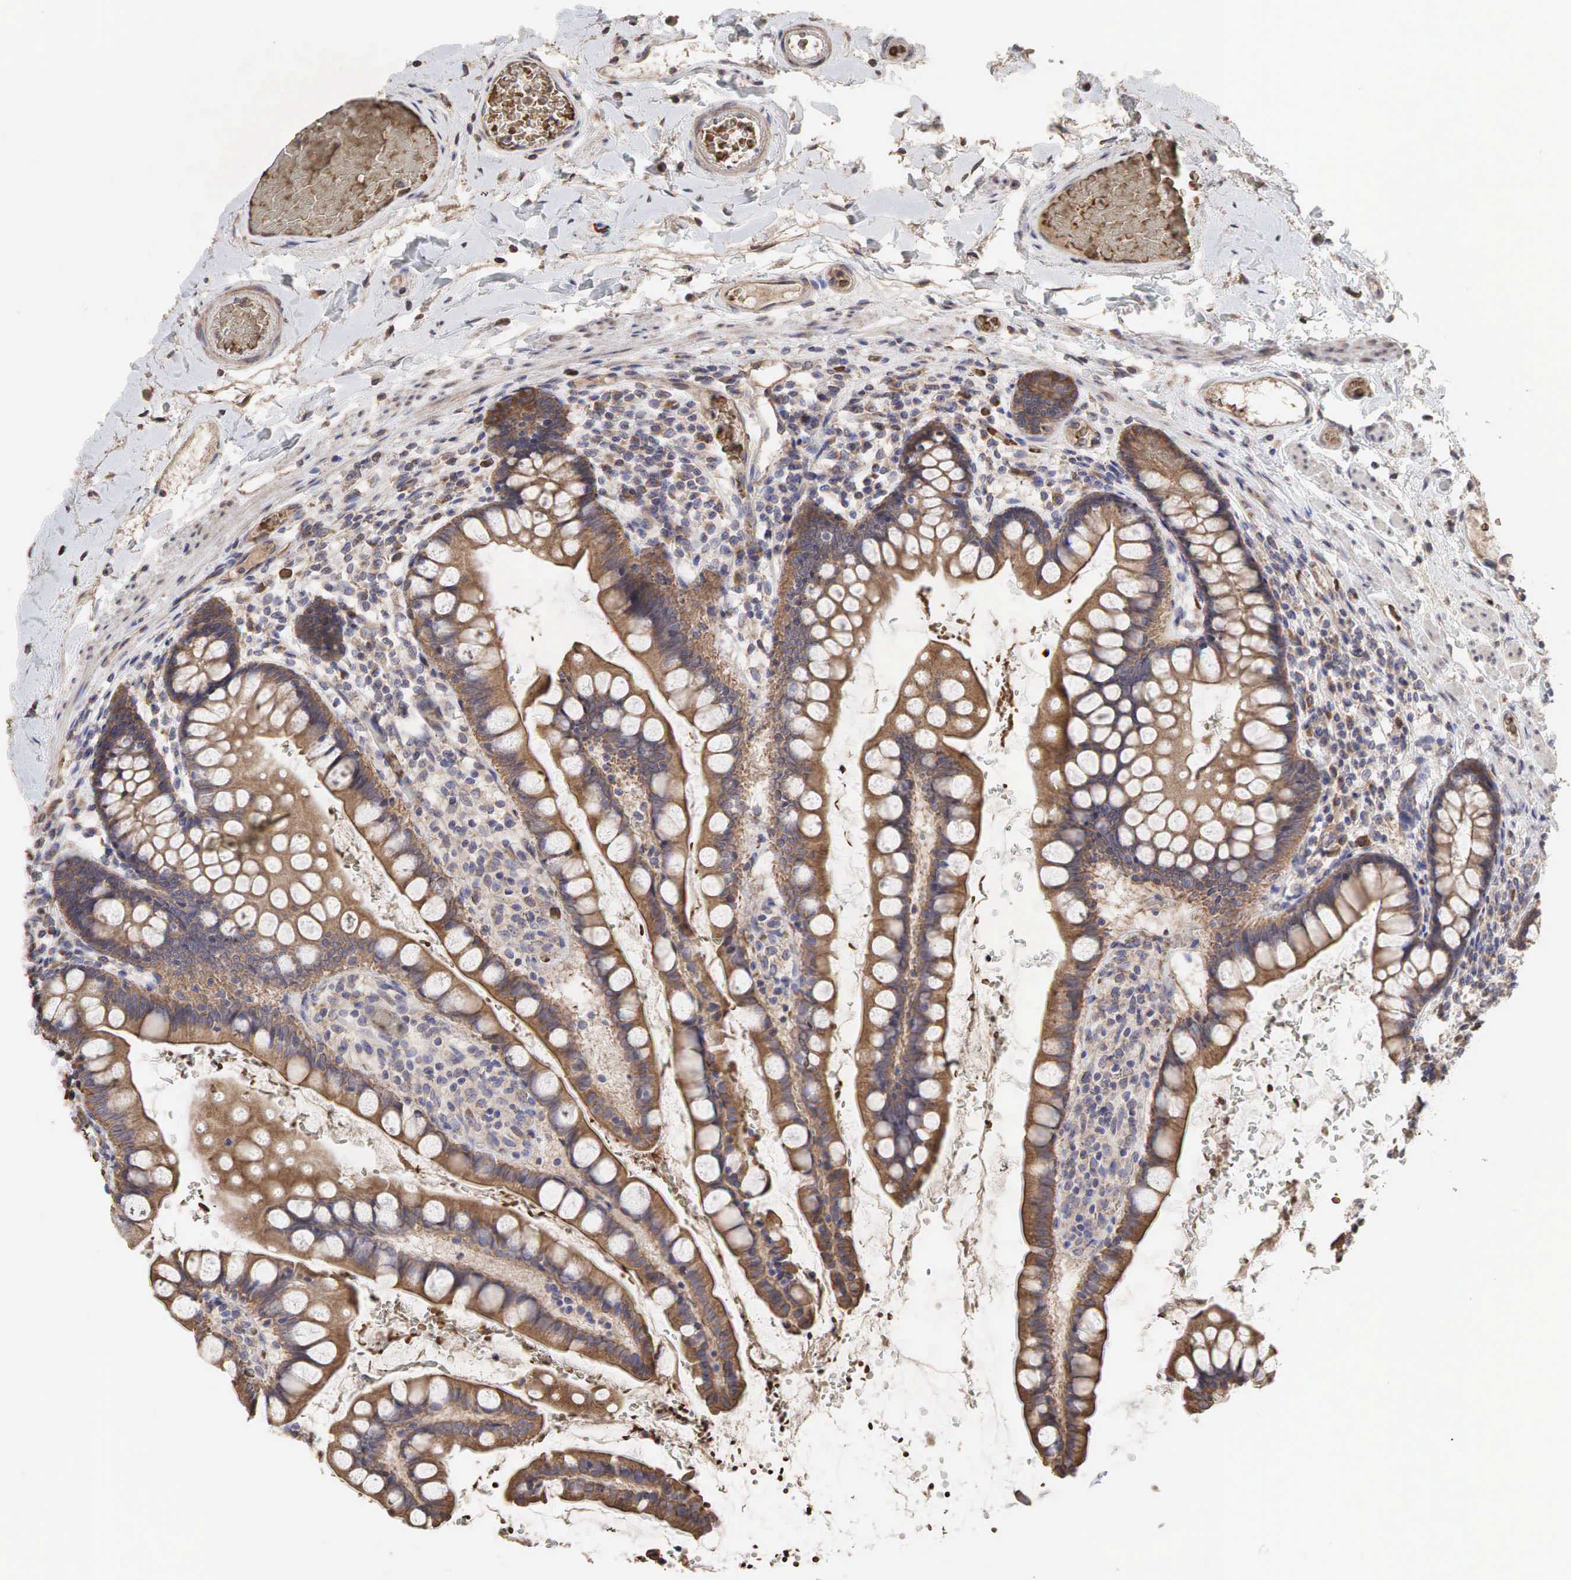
{"staining": {"intensity": "weak", "quantity": ">75%", "location": "cytoplasmic/membranous"}, "tissue": "colon", "cell_type": "Endothelial cells", "image_type": "normal", "snomed": [{"axis": "morphology", "description": "Normal tissue, NOS"}, {"axis": "topography", "description": "Colon"}], "caption": "IHC of unremarkable colon demonstrates low levels of weak cytoplasmic/membranous expression in about >75% of endothelial cells.", "gene": "PABPC5", "patient": {"sex": "male", "age": 54}}